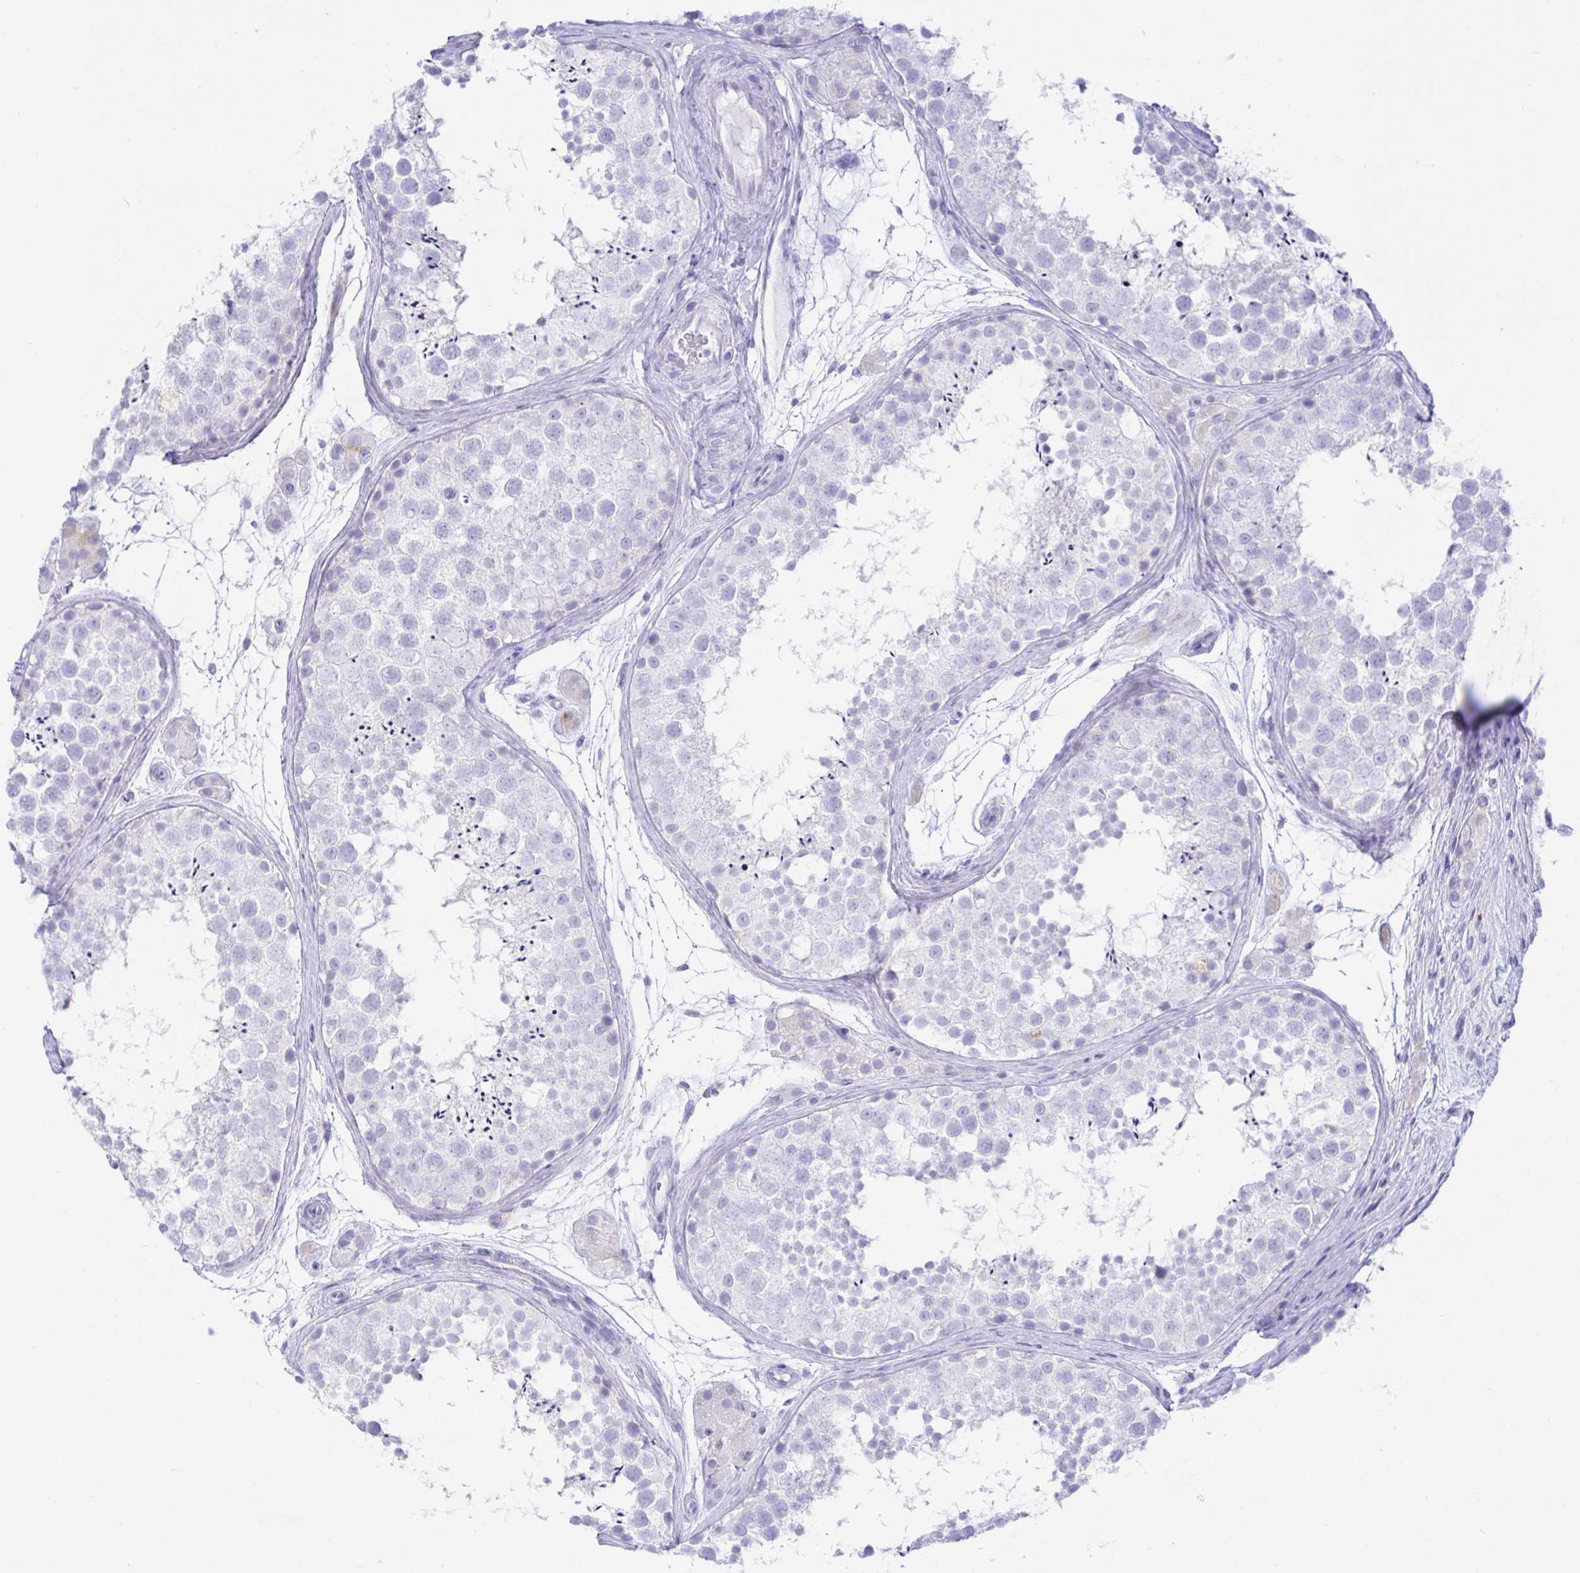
{"staining": {"intensity": "negative", "quantity": "none", "location": "none"}, "tissue": "testis", "cell_type": "Cells in seminiferous ducts", "image_type": "normal", "snomed": [{"axis": "morphology", "description": "Normal tissue, NOS"}, {"axis": "topography", "description": "Testis"}], "caption": "A histopathology image of human testis is negative for staining in cells in seminiferous ducts. (DAB immunohistochemistry visualized using brightfield microscopy, high magnification).", "gene": "PAX8", "patient": {"sex": "male", "age": 41}}